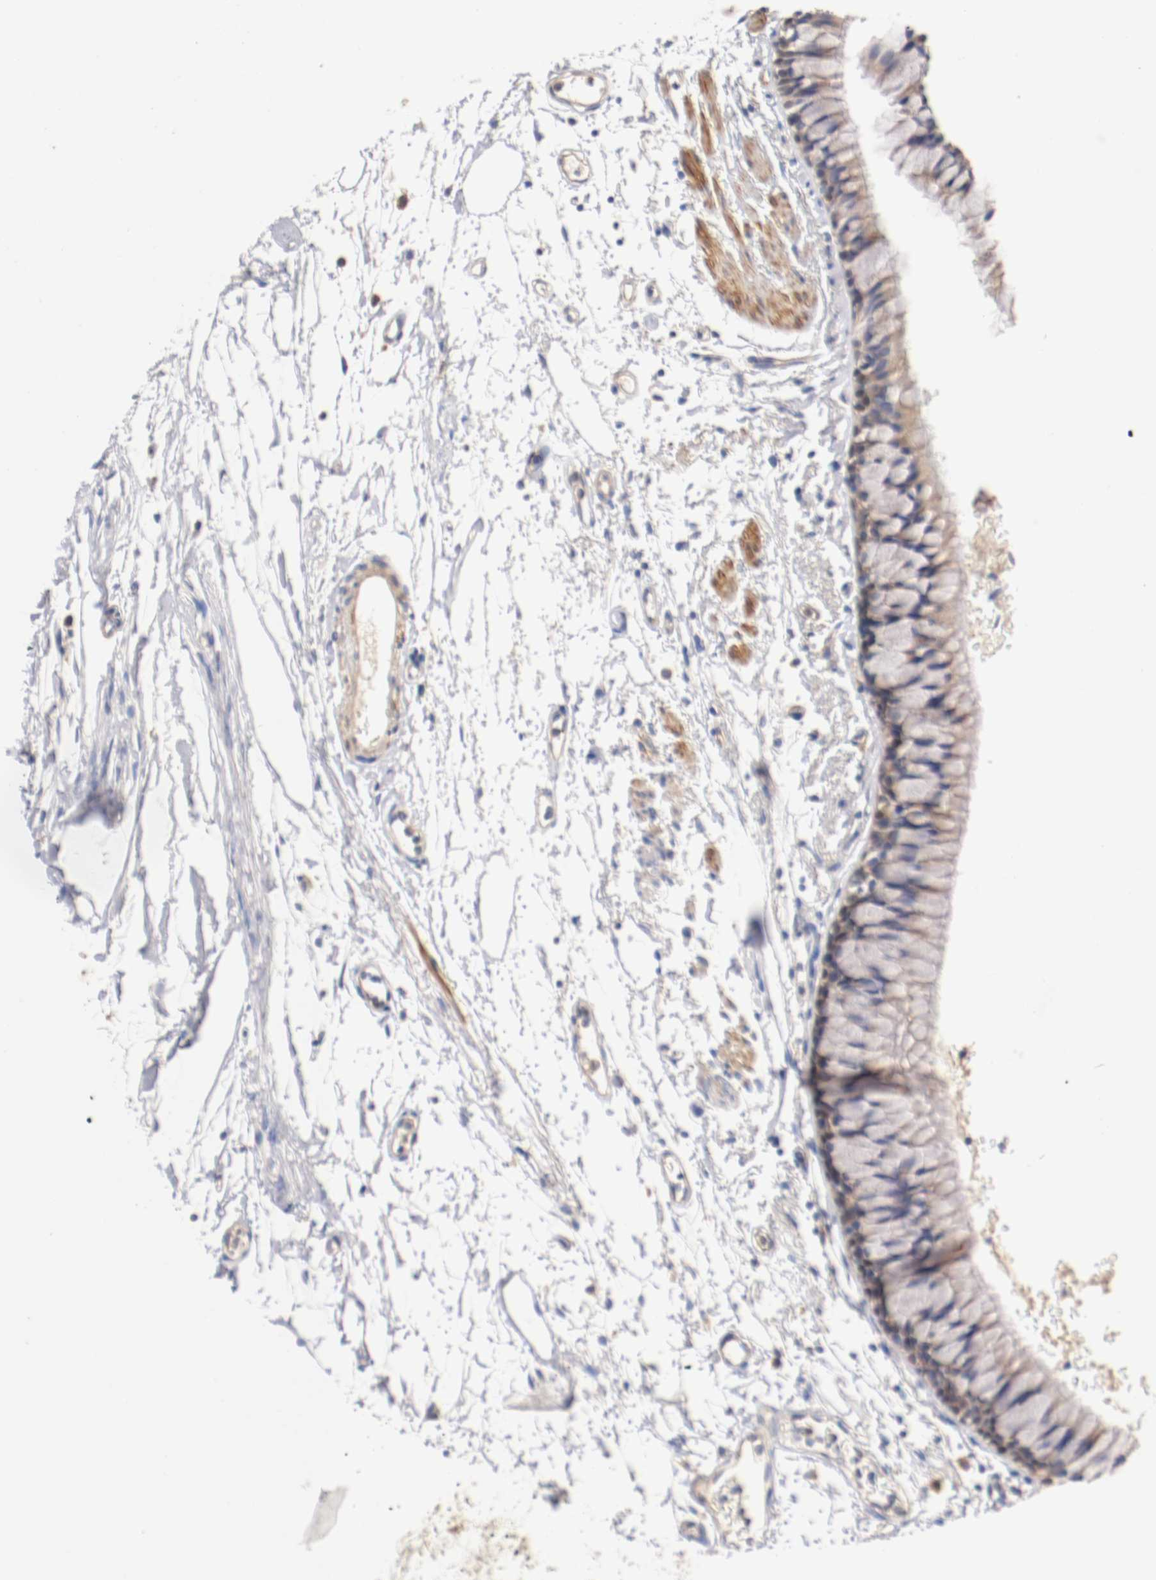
{"staining": {"intensity": "weak", "quantity": "25%-75%", "location": "cytoplasmic/membranous"}, "tissue": "bronchus", "cell_type": "Respiratory epithelial cells", "image_type": "normal", "snomed": [{"axis": "morphology", "description": "Normal tissue, NOS"}, {"axis": "topography", "description": "Bronchus"}], "caption": "Respiratory epithelial cells exhibit weak cytoplasmic/membranous expression in about 25%-75% of cells in unremarkable bronchus. The staining was performed using DAB, with brown indicating positive protein expression. Nuclei are stained blue with hematoxylin.", "gene": "SEMA5A", "patient": {"sex": "female", "age": 73}}